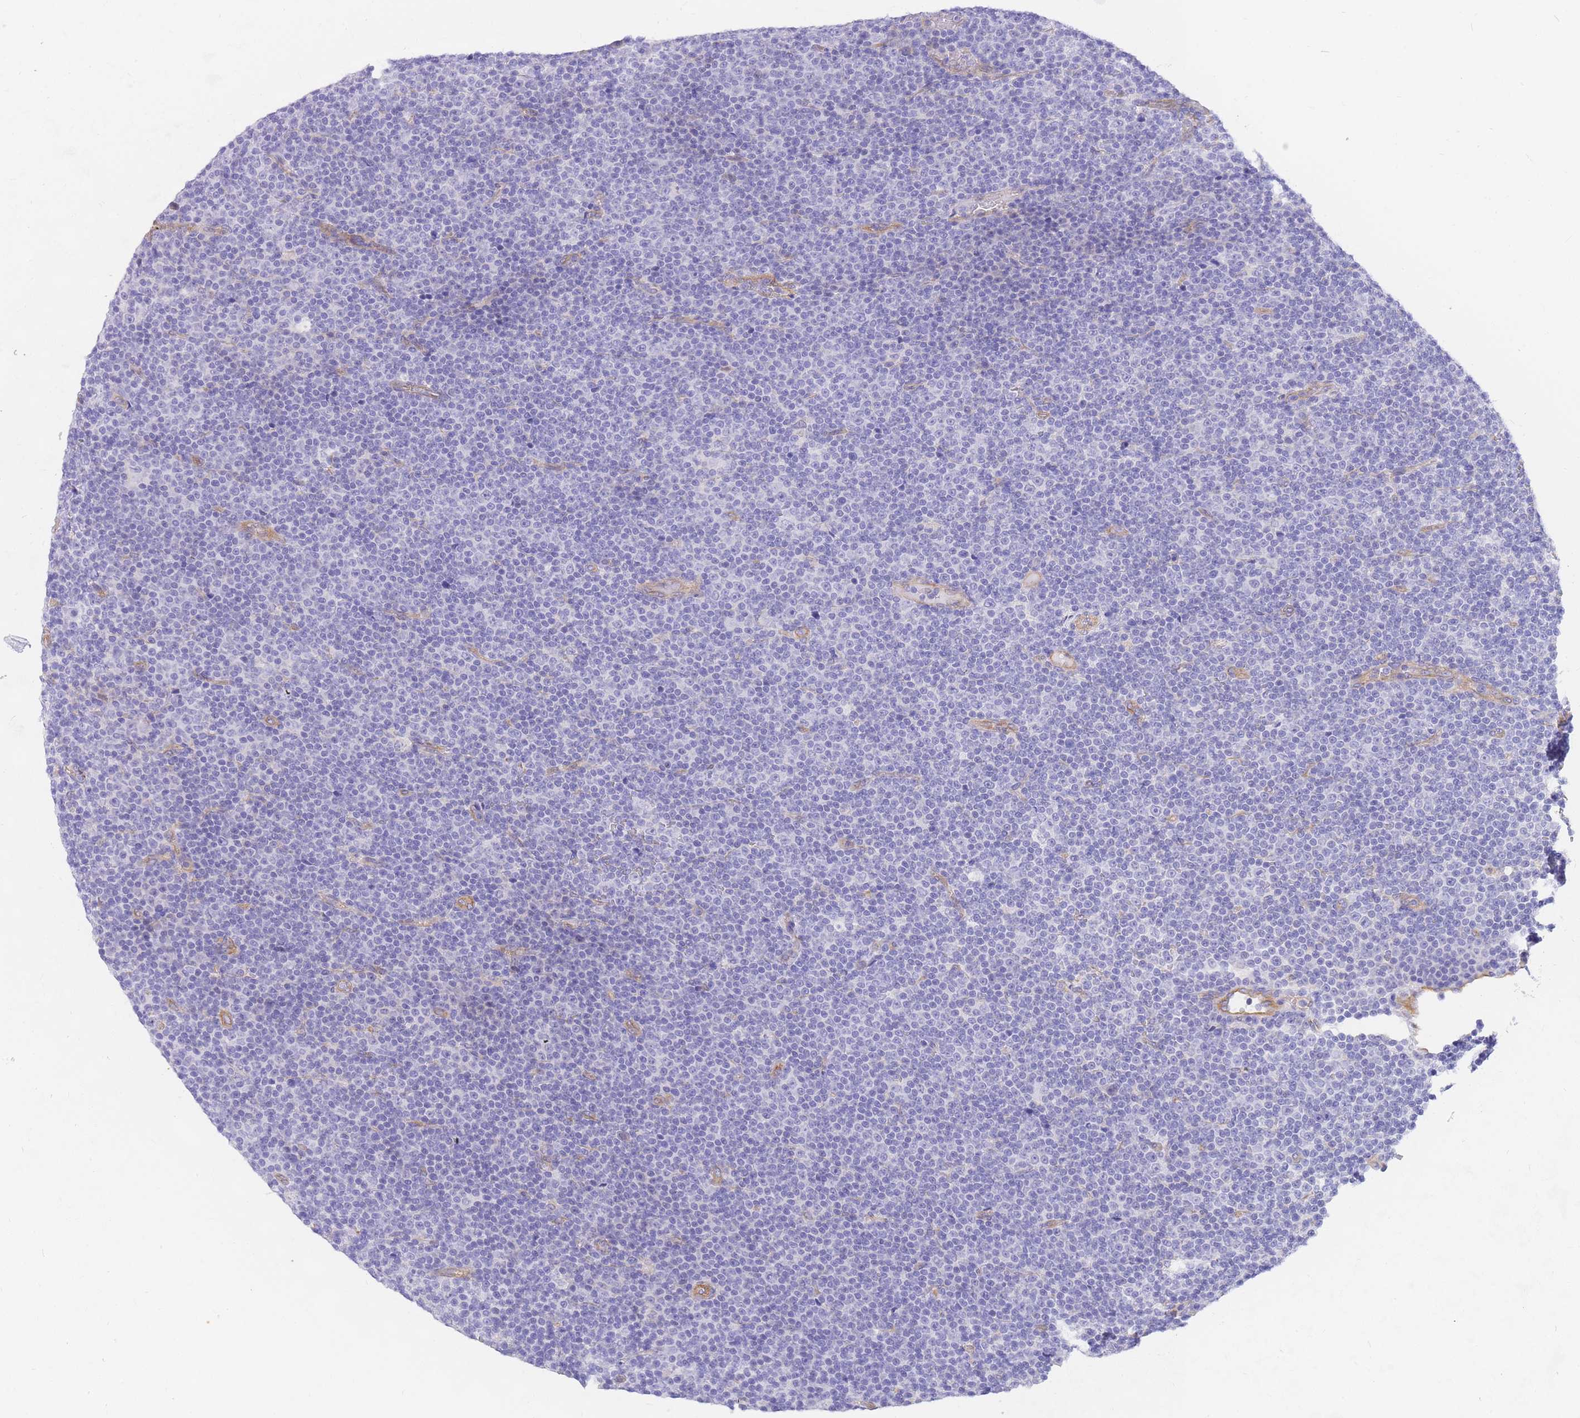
{"staining": {"intensity": "negative", "quantity": "none", "location": "none"}, "tissue": "lymphoma", "cell_type": "Tumor cells", "image_type": "cancer", "snomed": [{"axis": "morphology", "description": "Malignant lymphoma, non-Hodgkin's type, Low grade"}, {"axis": "topography", "description": "Lymph node"}], "caption": "Immunohistochemical staining of human lymphoma displays no significant positivity in tumor cells.", "gene": "SRSF12", "patient": {"sex": "female", "age": 67}}